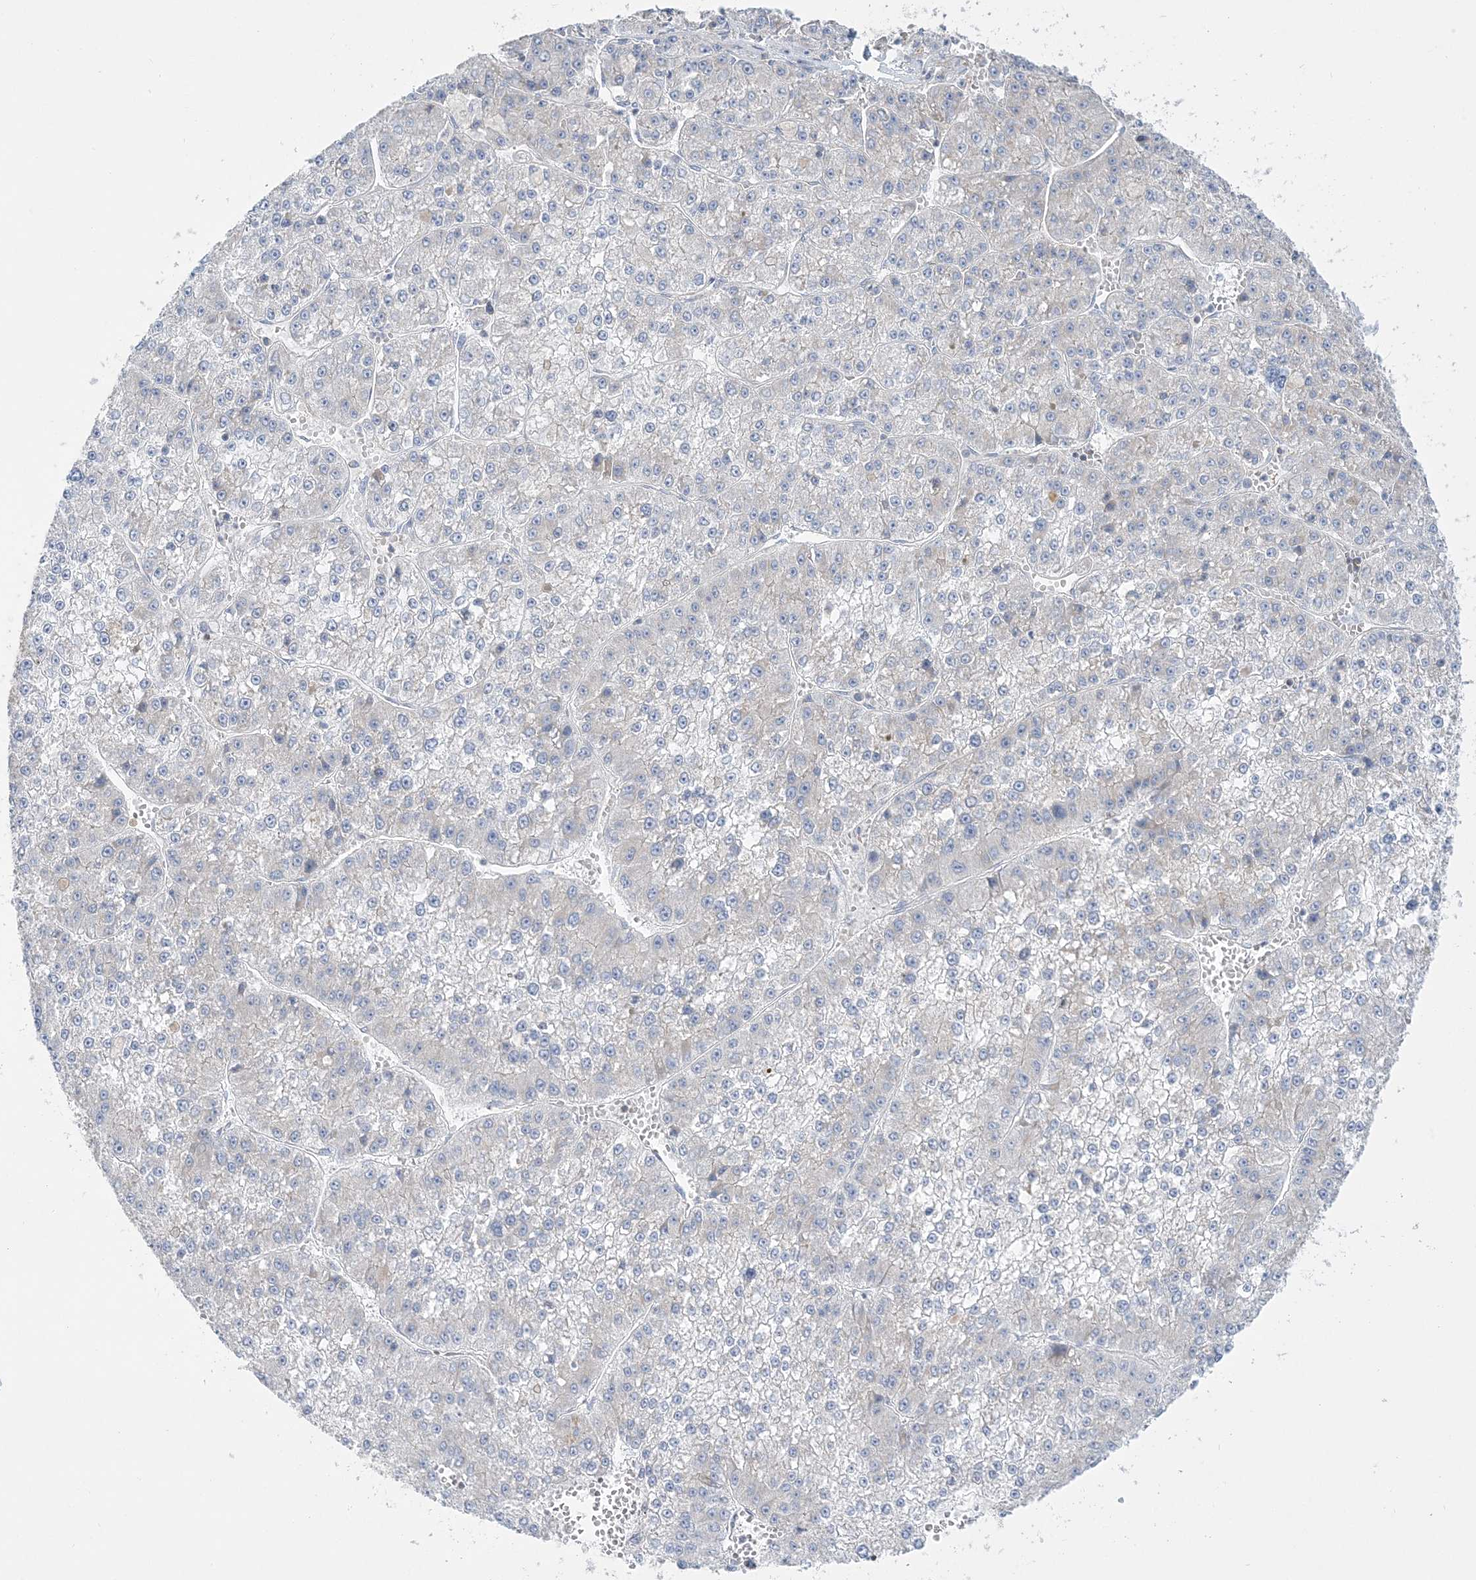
{"staining": {"intensity": "negative", "quantity": "none", "location": "none"}, "tissue": "liver cancer", "cell_type": "Tumor cells", "image_type": "cancer", "snomed": [{"axis": "morphology", "description": "Carcinoma, Hepatocellular, NOS"}, {"axis": "topography", "description": "Liver"}], "caption": "Immunohistochemistry of human liver hepatocellular carcinoma displays no positivity in tumor cells.", "gene": "TBC1D14", "patient": {"sex": "female", "age": 73}}